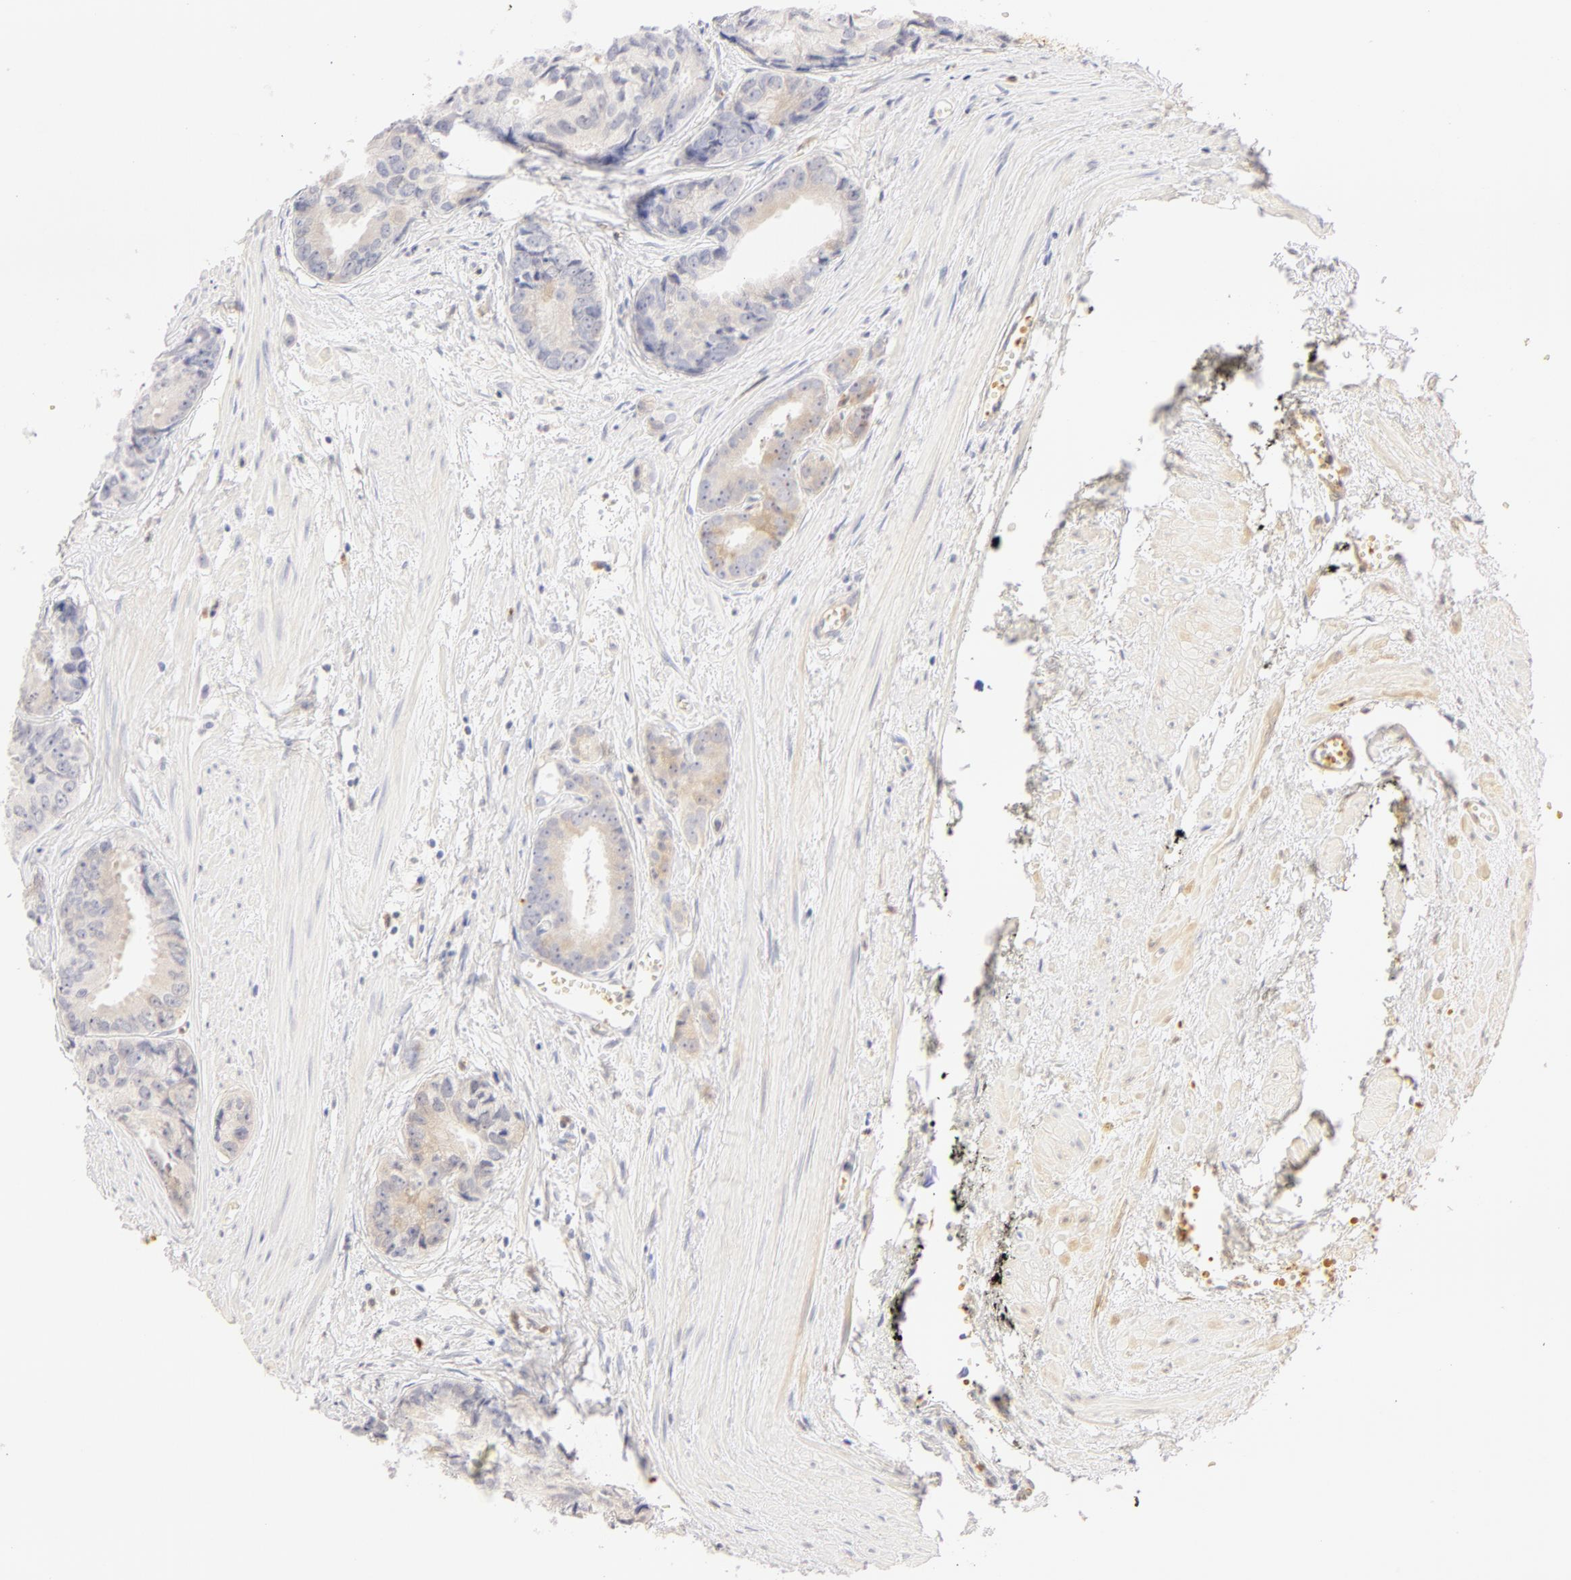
{"staining": {"intensity": "negative", "quantity": "none", "location": "none"}, "tissue": "prostate cancer", "cell_type": "Tumor cells", "image_type": "cancer", "snomed": [{"axis": "morphology", "description": "Adenocarcinoma, High grade"}, {"axis": "topography", "description": "Prostate"}], "caption": "A micrograph of prostate high-grade adenocarcinoma stained for a protein shows no brown staining in tumor cells. (DAB immunohistochemistry (IHC) visualized using brightfield microscopy, high magnification).", "gene": "CA2", "patient": {"sex": "male", "age": 56}}